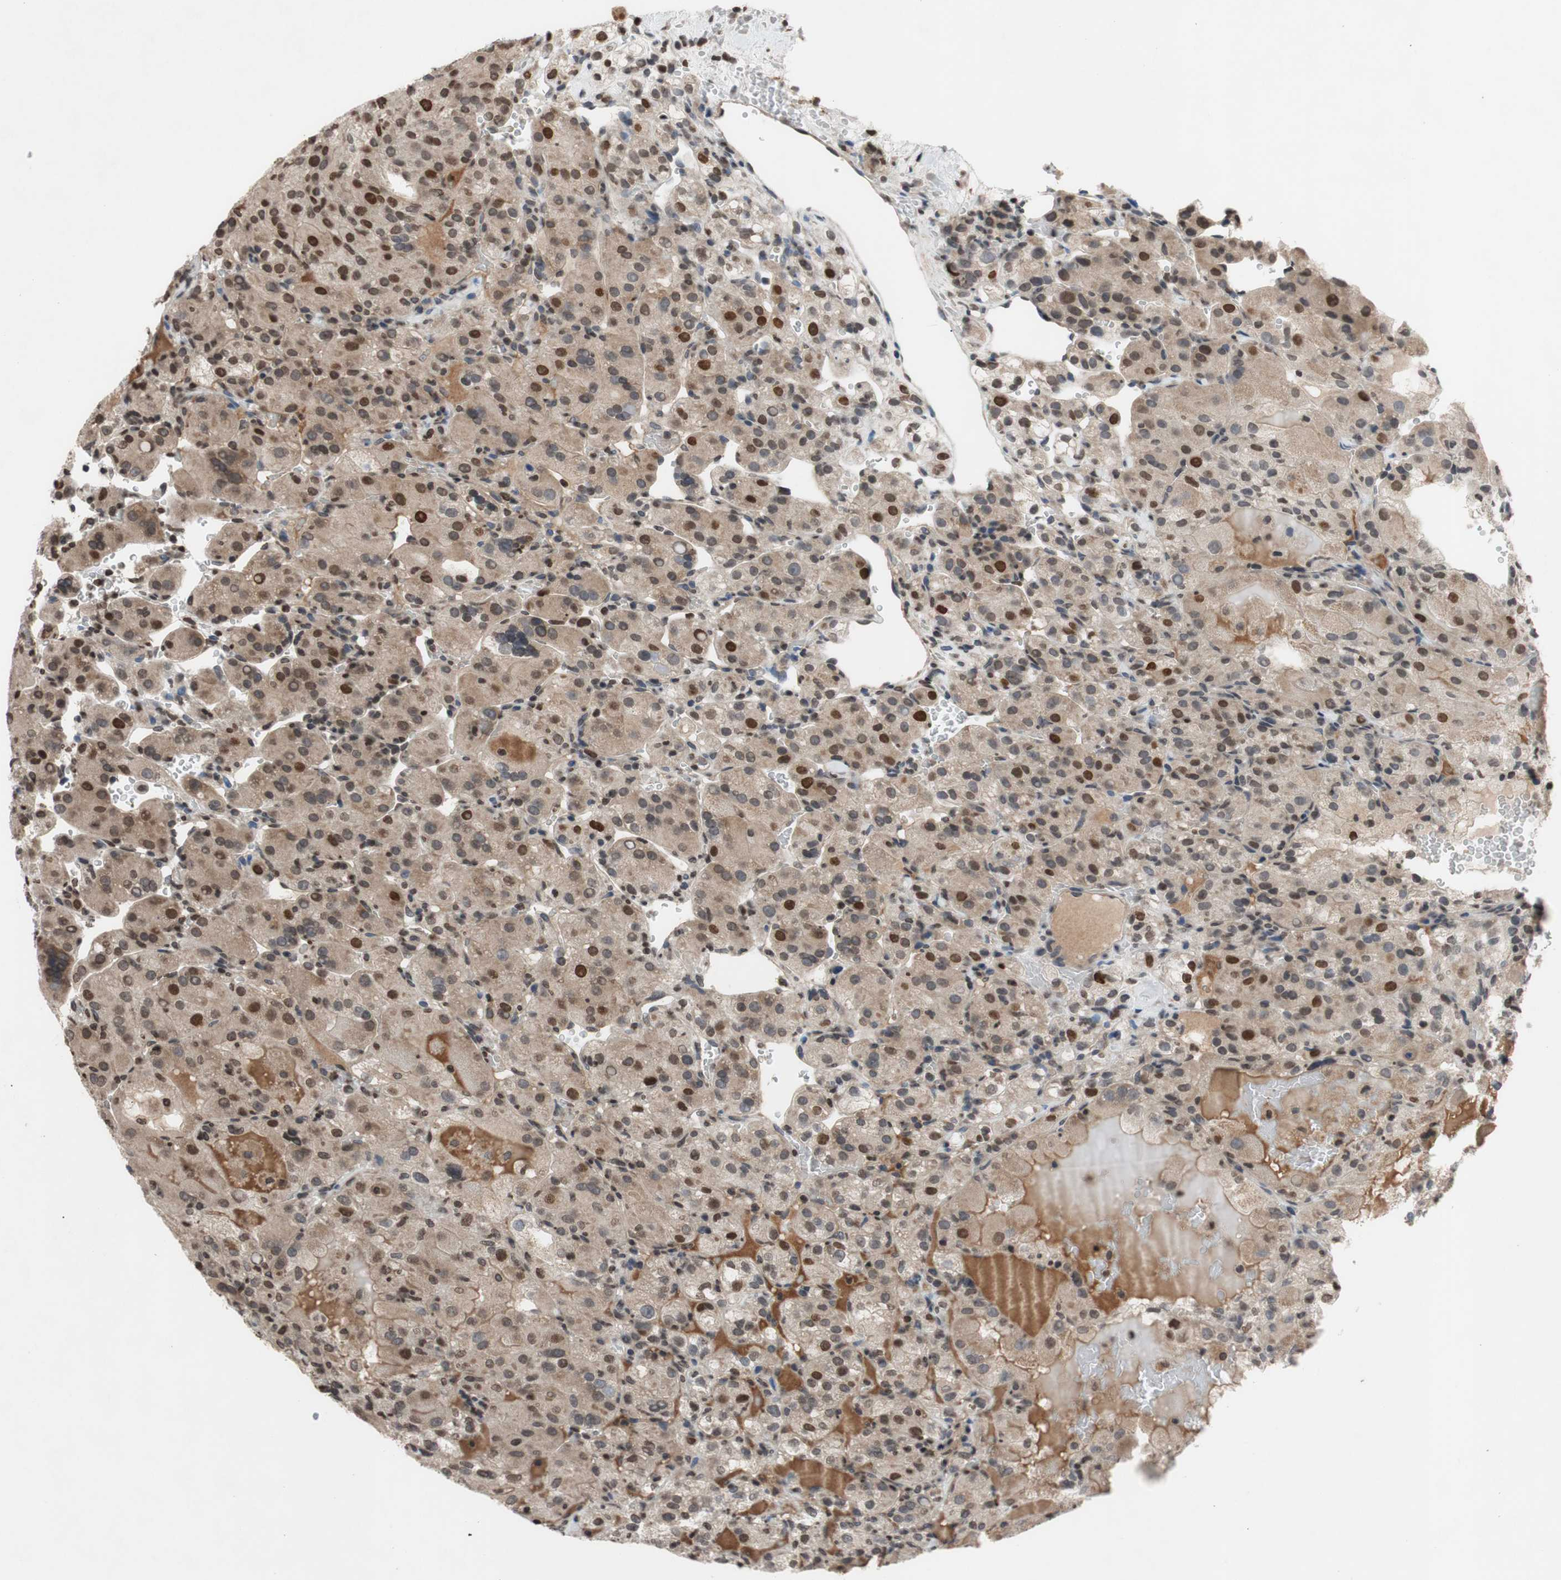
{"staining": {"intensity": "moderate", "quantity": "25%-75%", "location": "cytoplasmic/membranous,nuclear"}, "tissue": "renal cancer", "cell_type": "Tumor cells", "image_type": "cancer", "snomed": [{"axis": "morphology", "description": "Normal tissue, NOS"}, {"axis": "morphology", "description": "Adenocarcinoma, NOS"}, {"axis": "topography", "description": "Kidney"}], "caption": "Immunohistochemical staining of human renal adenocarcinoma demonstrates medium levels of moderate cytoplasmic/membranous and nuclear protein positivity in approximately 25%-75% of tumor cells. (Stains: DAB in brown, nuclei in blue, Microscopy: brightfield microscopy at high magnification).", "gene": "MCM6", "patient": {"sex": "male", "age": 61}}